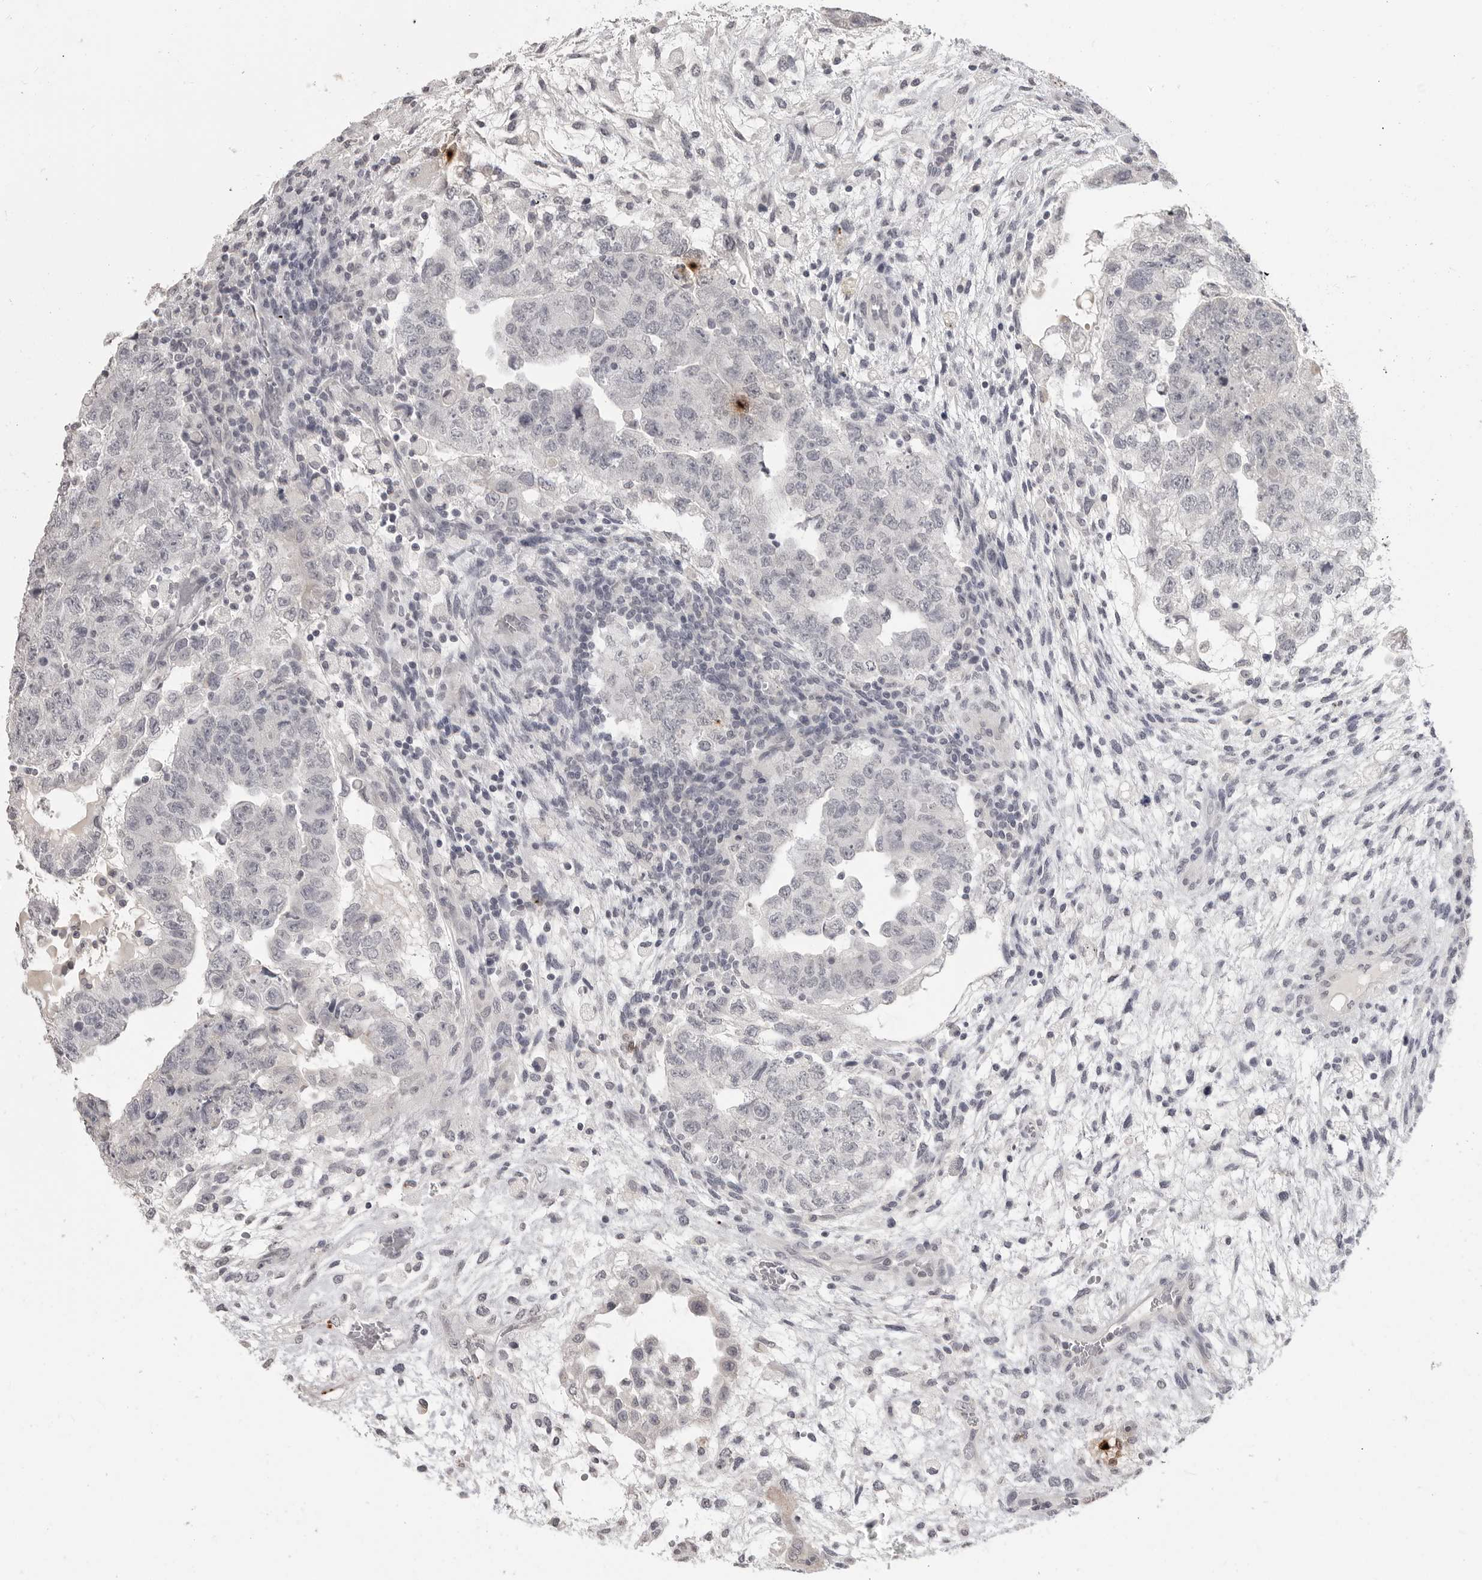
{"staining": {"intensity": "negative", "quantity": "none", "location": "none"}, "tissue": "testis cancer", "cell_type": "Tumor cells", "image_type": "cancer", "snomed": [{"axis": "morphology", "description": "Carcinoma, Embryonal, NOS"}, {"axis": "topography", "description": "Testis"}], "caption": "The photomicrograph demonstrates no staining of tumor cells in testis cancer (embryonal carcinoma).", "gene": "PRSS1", "patient": {"sex": "male", "age": 36}}